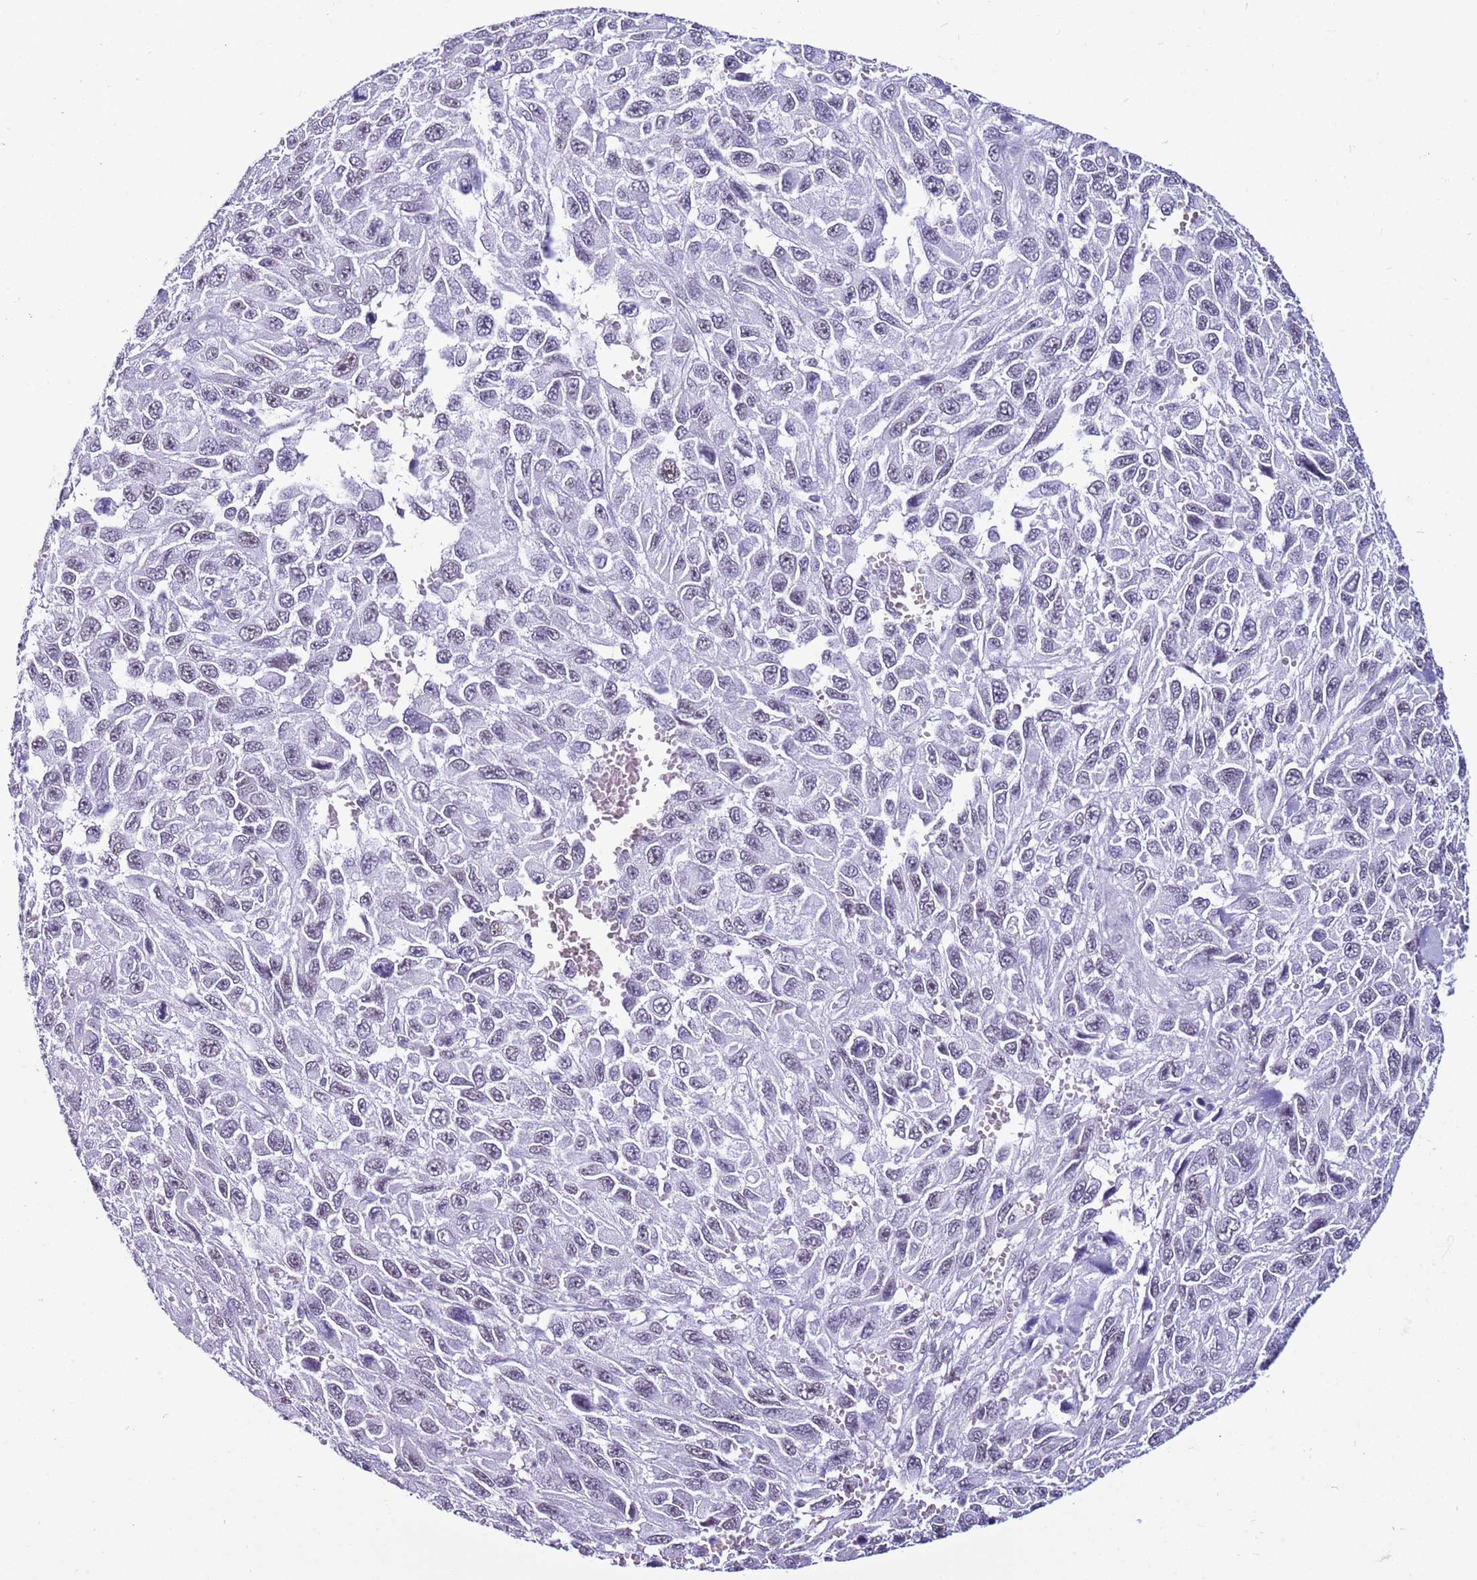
{"staining": {"intensity": "negative", "quantity": "none", "location": "none"}, "tissue": "melanoma", "cell_type": "Tumor cells", "image_type": "cancer", "snomed": [{"axis": "morphology", "description": "Normal tissue, NOS"}, {"axis": "morphology", "description": "Malignant melanoma, NOS"}, {"axis": "topography", "description": "Skin"}], "caption": "An image of human malignant melanoma is negative for staining in tumor cells.", "gene": "DHX15", "patient": {"sex": "female", "age": 96}}